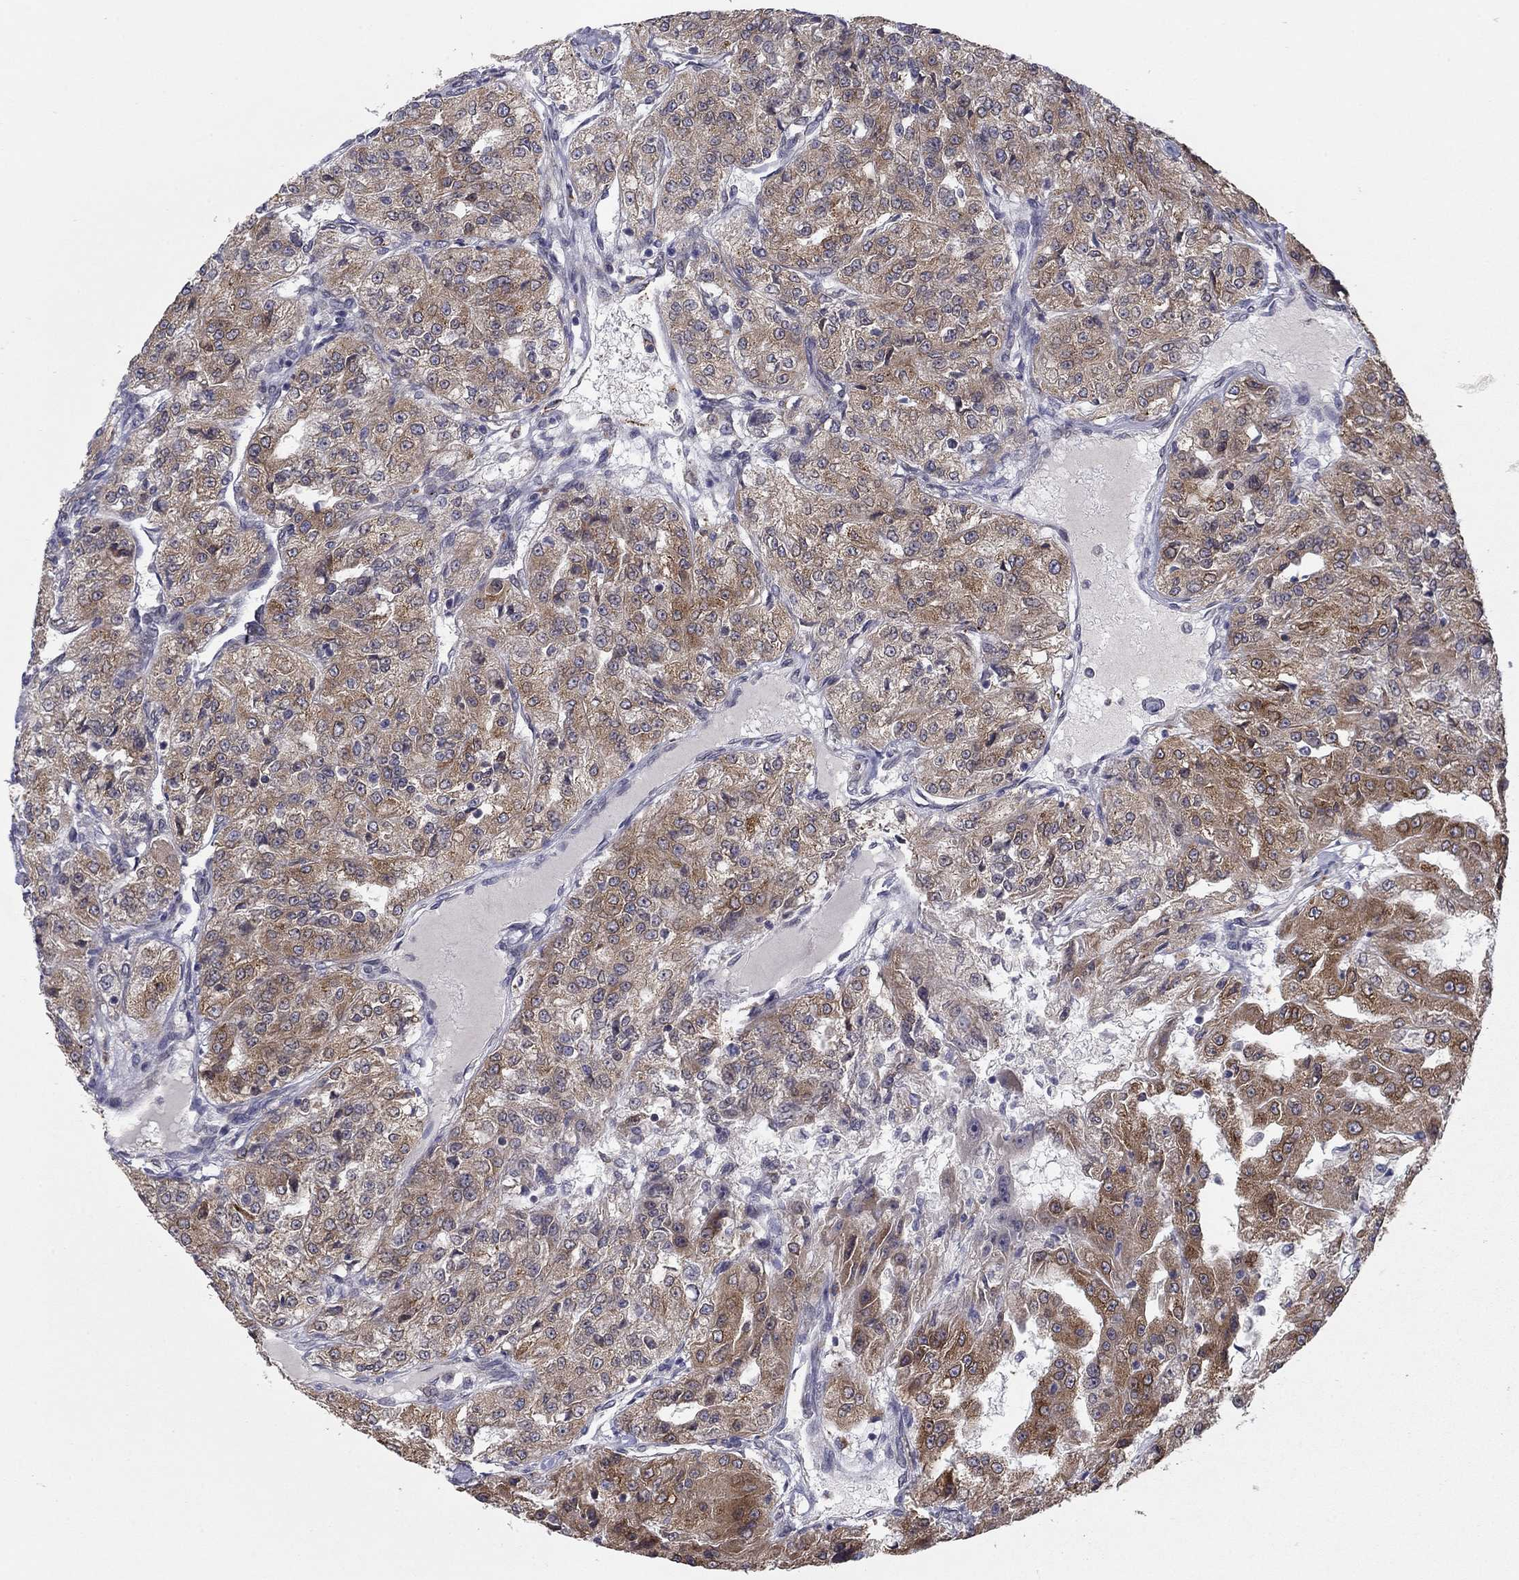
{"staining": {"intensity": "moderate", "quantity": "25%-75%", "location": "cytoplasmic/membranous"}, "tissue": "renal cancer", "cell_type": "Tumor cells", "image_type": "cancer", "snomed": [{"axis": "morphology", "description": "Adenocarcinoma, NOS"}, {"axis": "topography", "description": "Kidney"}], "caption": "Protein positivity by immunohistochemistry demonstrates moderate cytoplasmic/membranous staining in about 25%-75% of tumor cells in renal cancer.", "gene": "YIF1A", "patient": {"sex": "female", "age": 63}}